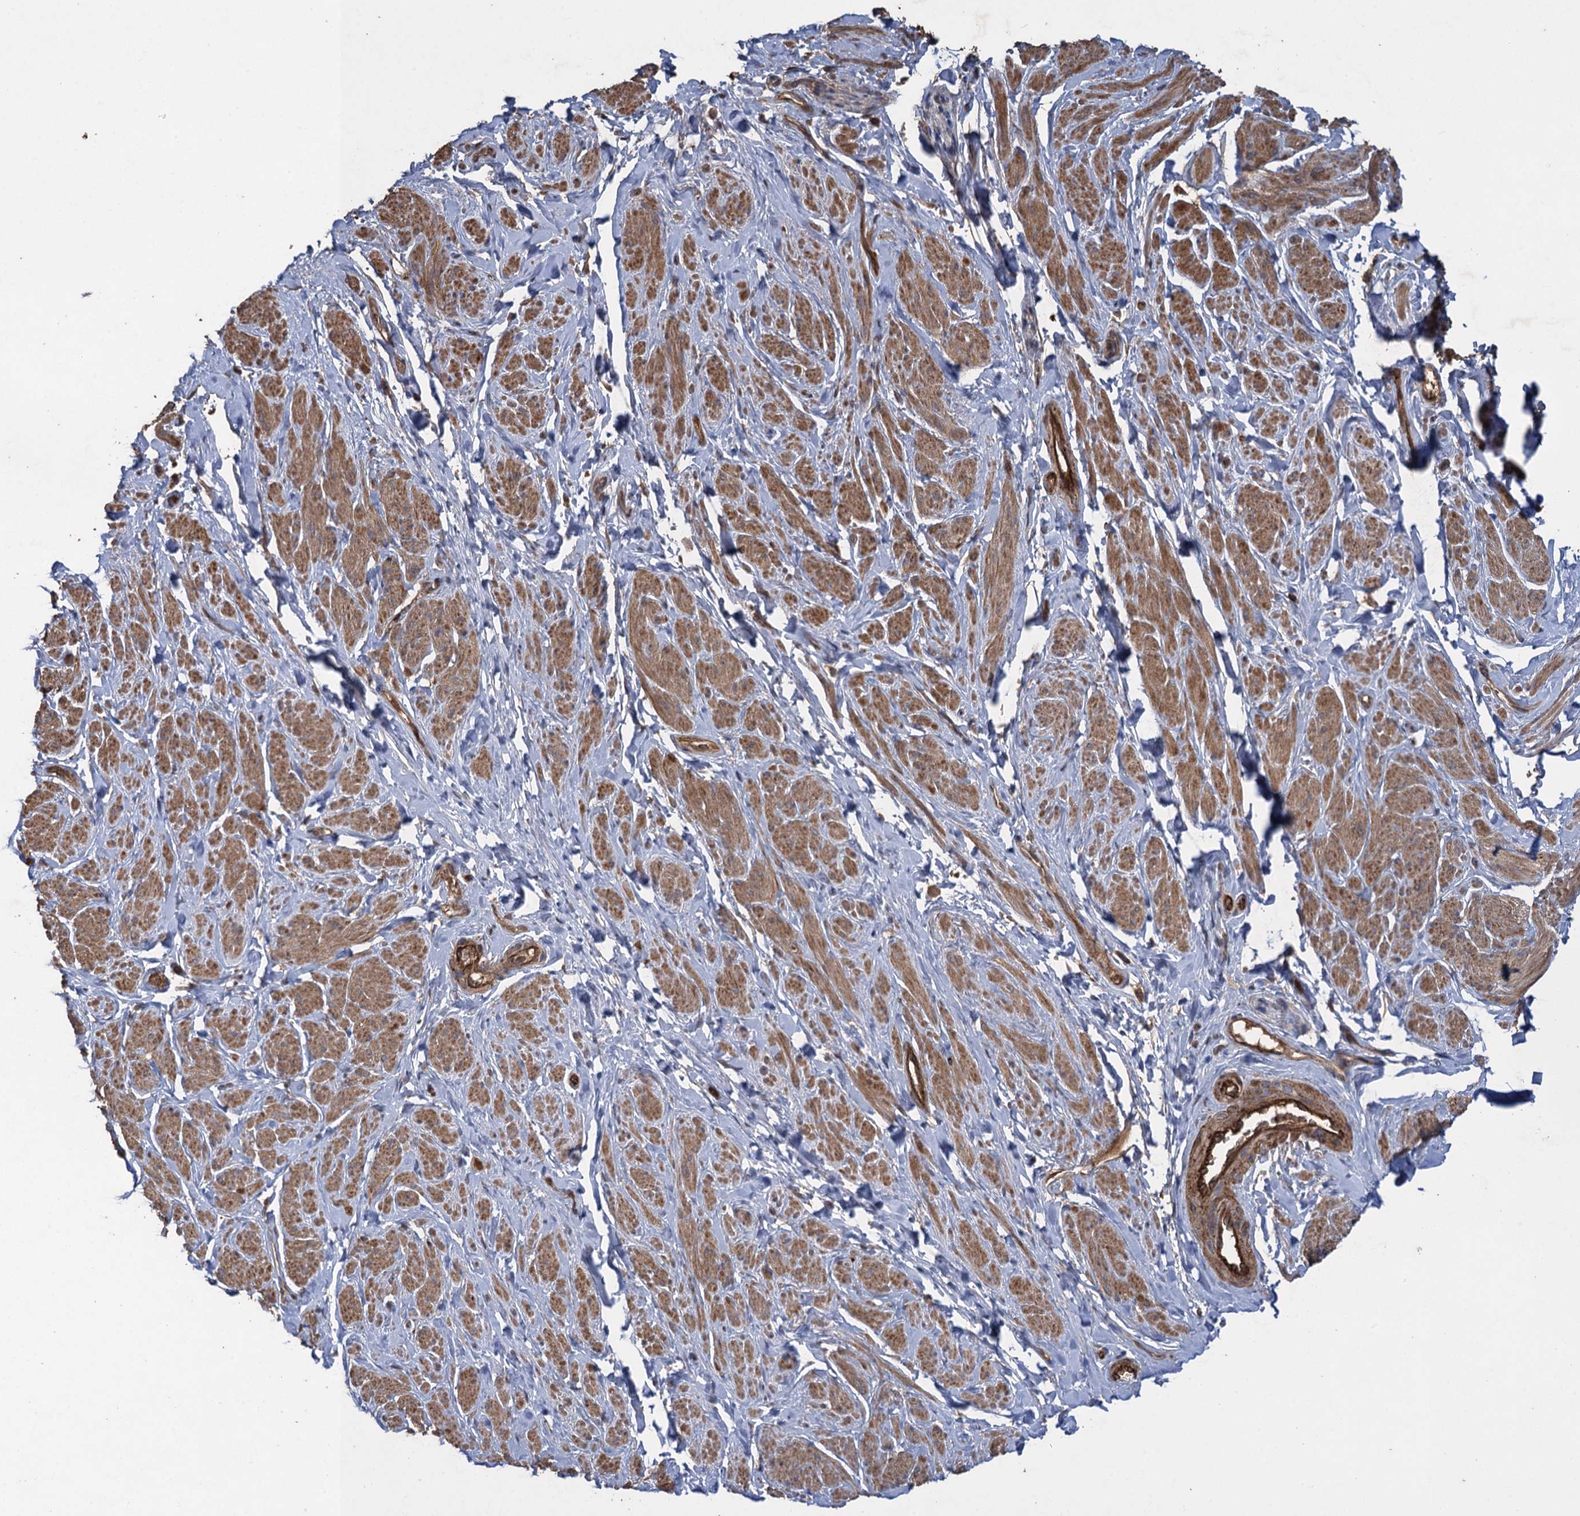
{"staining": {"intensity": "moderate", "quantity": ">75%", "location": "cytoplasmic/membranous"}, "tissue": "smooth muscle", "cell_type": "Smooth muscle cells", "image_type": "normal", "snomed": [{"axis": "morphology", "description": "Normal tissue, NOS"}, {"axis": "topography", "description": "Smooth muscle"}, {"axis": "topography", "description": "Peripheral nerve tissue"}], "caption": "Immunohistochemical staining of benign human smooth muscle demonstrates >75% levels of moderate cytoplasmic/membranous protein positivity in about >75% of smooth muscle cells.", "gene": "TXNDC11", "patient": {"sex": "male", "age": 69}}